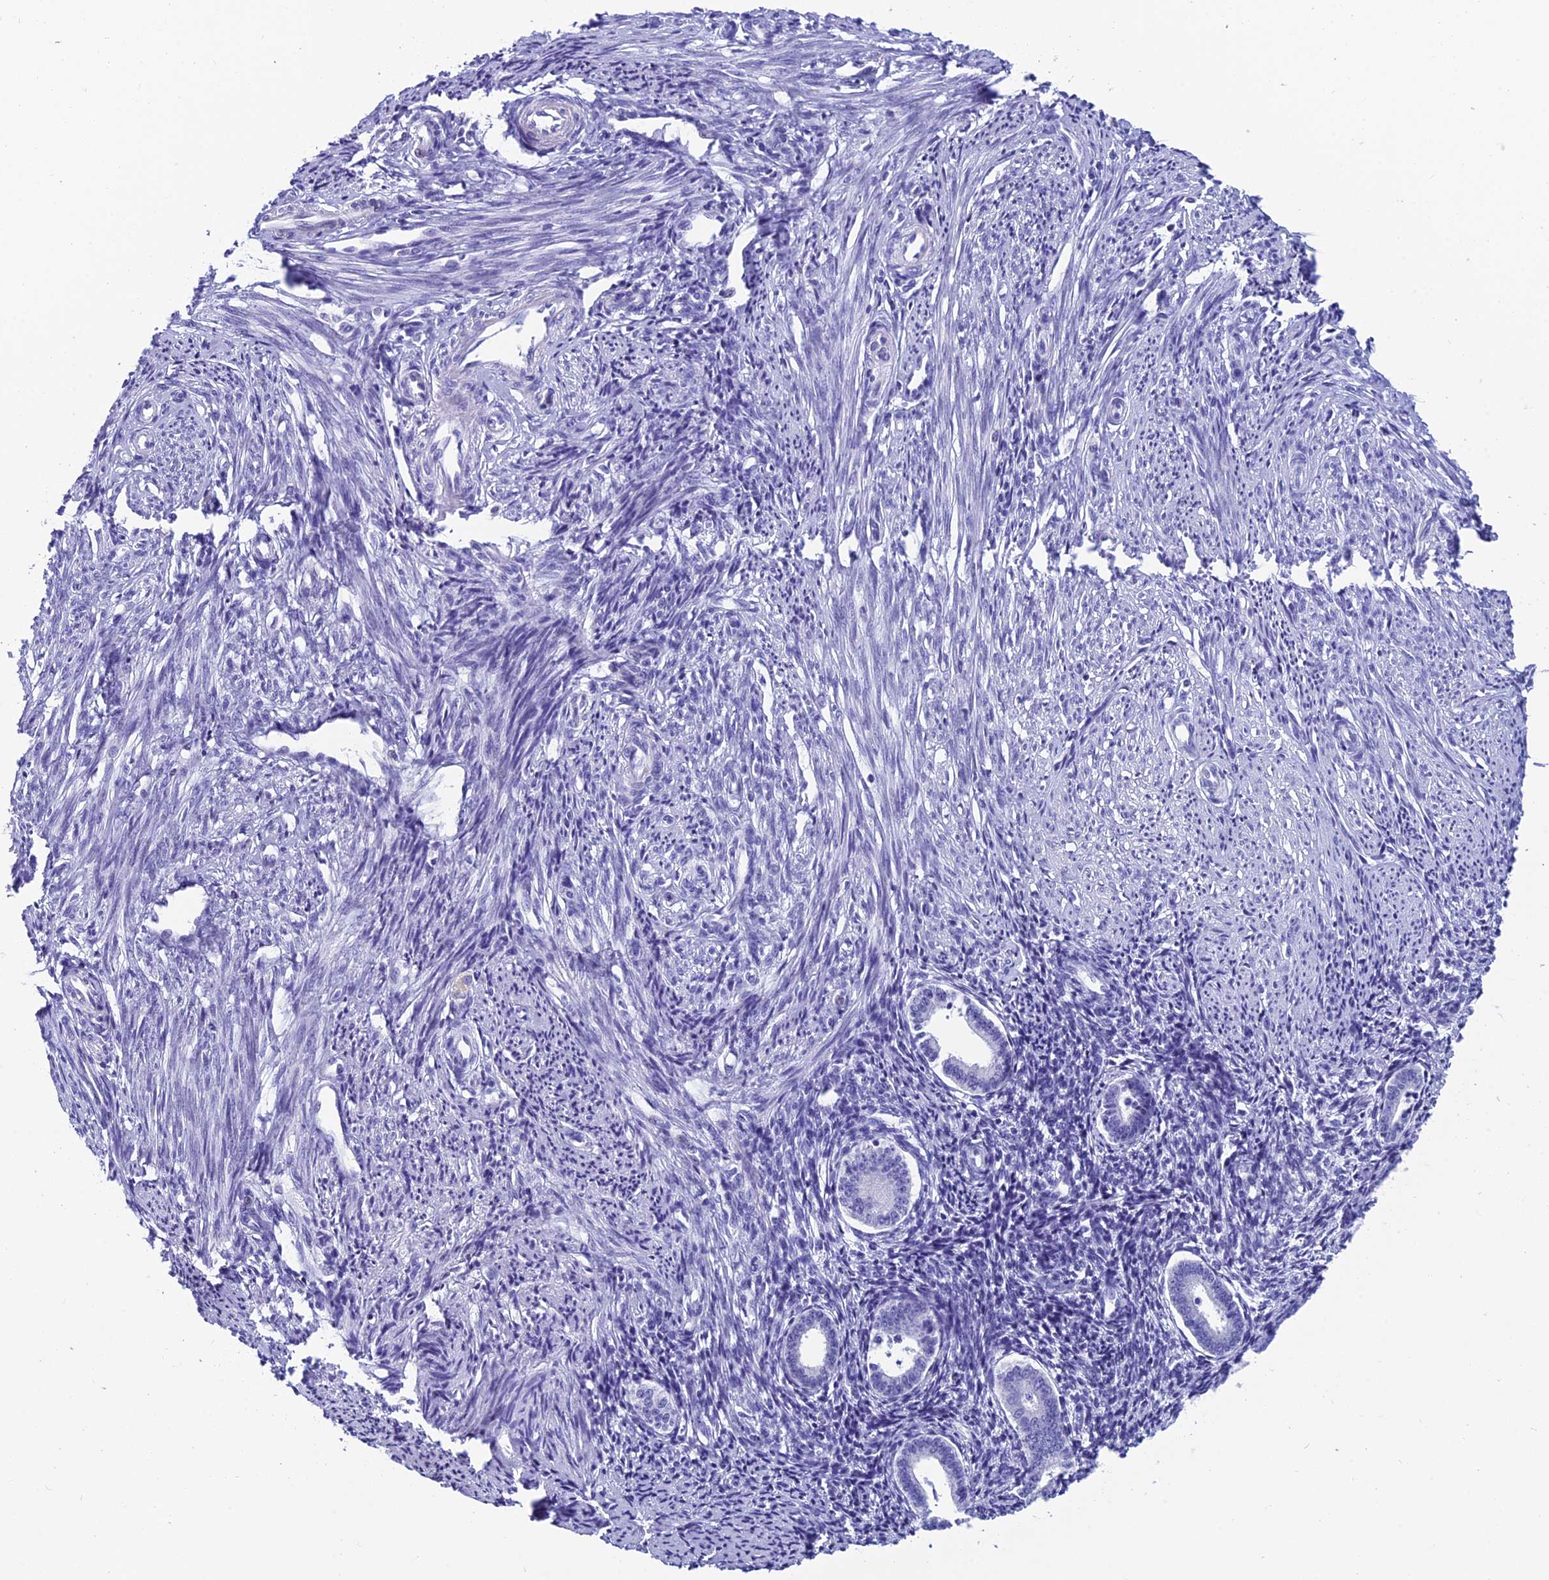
{"staining": {"intensity": "negative", "quantity": "none", "location": "none"}, "tissue": "endometrium", "cell_type": "Cells in endometrial stroma", "image_type": "normal", "snomed": [{"axis": "morphology", "description": "Normal tissue, NOS"}, {"axis": "topography", "description": "Endometrium"}], "caption": "A histopathology image of endometrium stained for a protein displays no brown staining in cells in endometrial stroma. (Immunohistochemistry, brightfield microscopy, high magnification).", "gene": "REEP4", "patient": {"sex": "female", "age": 56}}